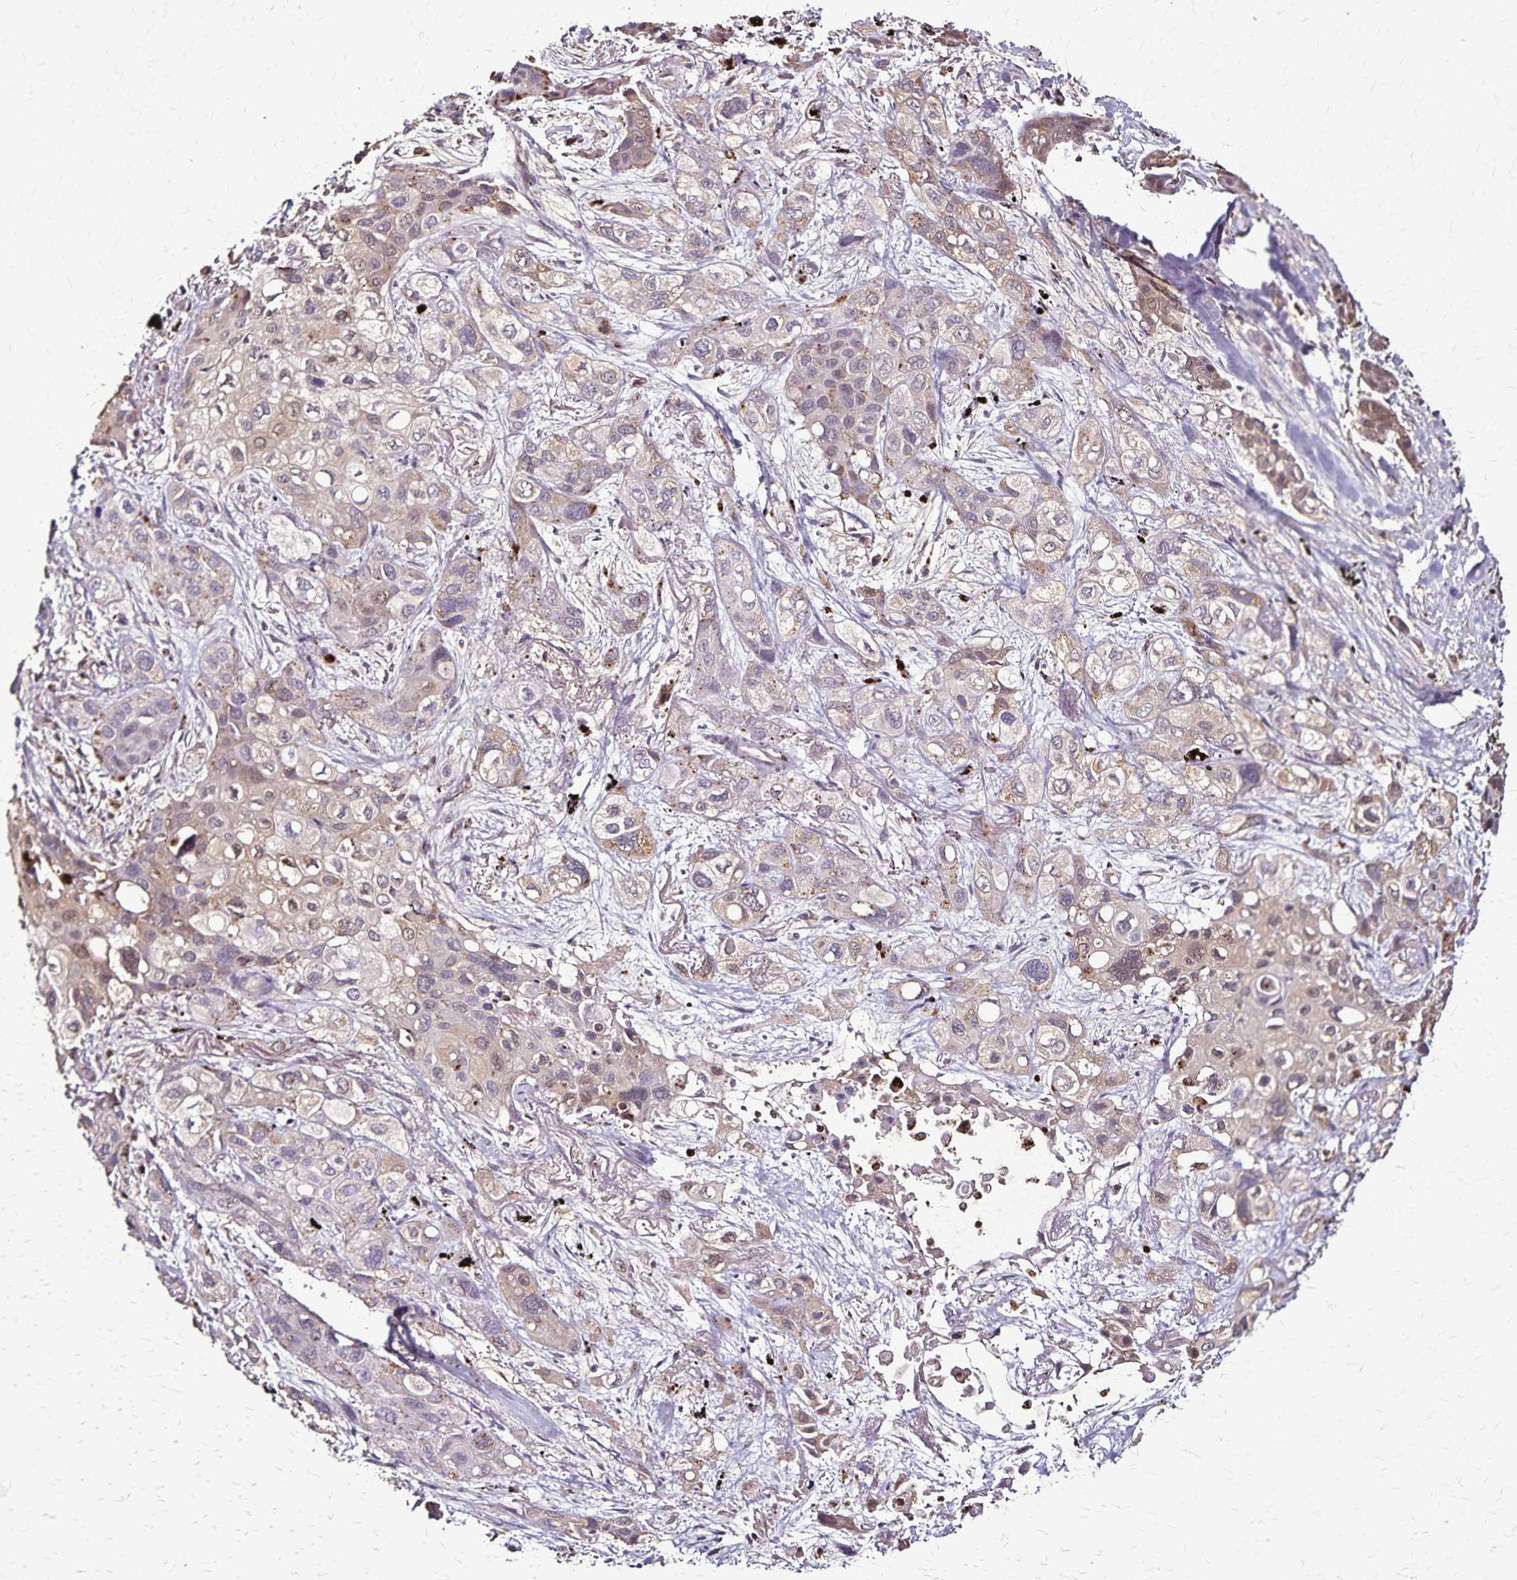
{"staining": {"intensity": "weak", "quantity": "<25%", "location": "cytoplasmic/membranous"}, "tissue": "lung cancer", "cell_type": "Tumor cells", "image_type": "cancer", "snomed": [{"axis": "morphology", "description": "Squamous cell carcinoma, NOS"}, {"axis": "morphology", "description": "Squamous cell carcinoma, metastatic, NOS"}, {"axis": "topography", "description": "Lung"}], "caption": "Tumor cells are negative for protein expression in human lung metastatic squamous cell carcinoma.", "gene": "CHMP1B", "patient": {"sex": "male", "age": 59}}